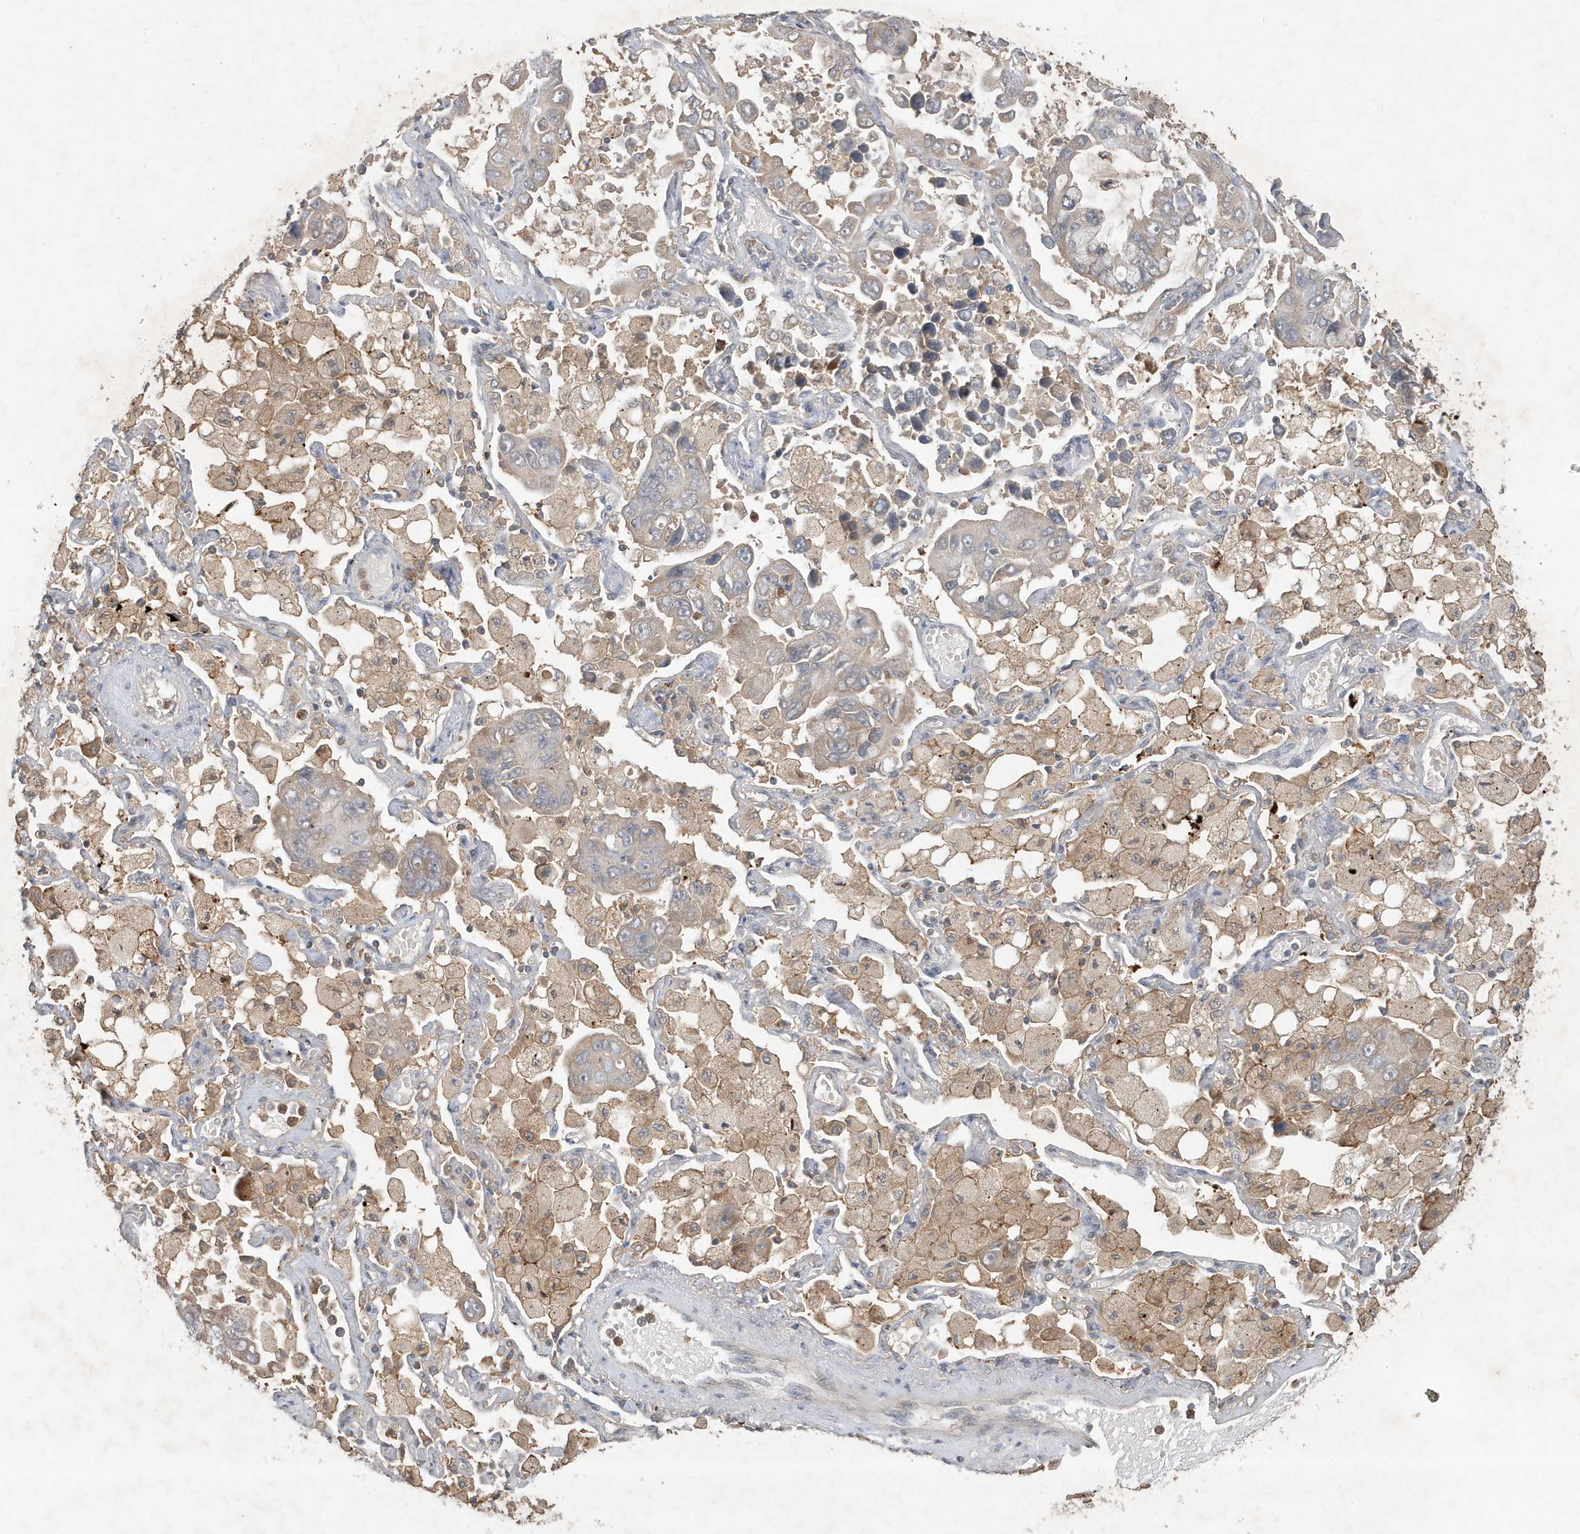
{"staining": {"intensity": "weak", "quantity": "<25%", "location": "cytoplasmic/membranous"}, "tissue": "lung cancer", "cell_type": "Tumor cells", "image_type": "cancer", "snomed": [{"axis": "morphology", "description": "Adenocarcinoma, NOS"}, {"axis": "topography", "description": "Lung"}], "caption": "The immunohistochemistry (IHC) image has no significant staining in tumor cells of lung adenocarcinoma tissue.", "gene": "ABCB9", "patient": {"sex": "male", "age": 64}}